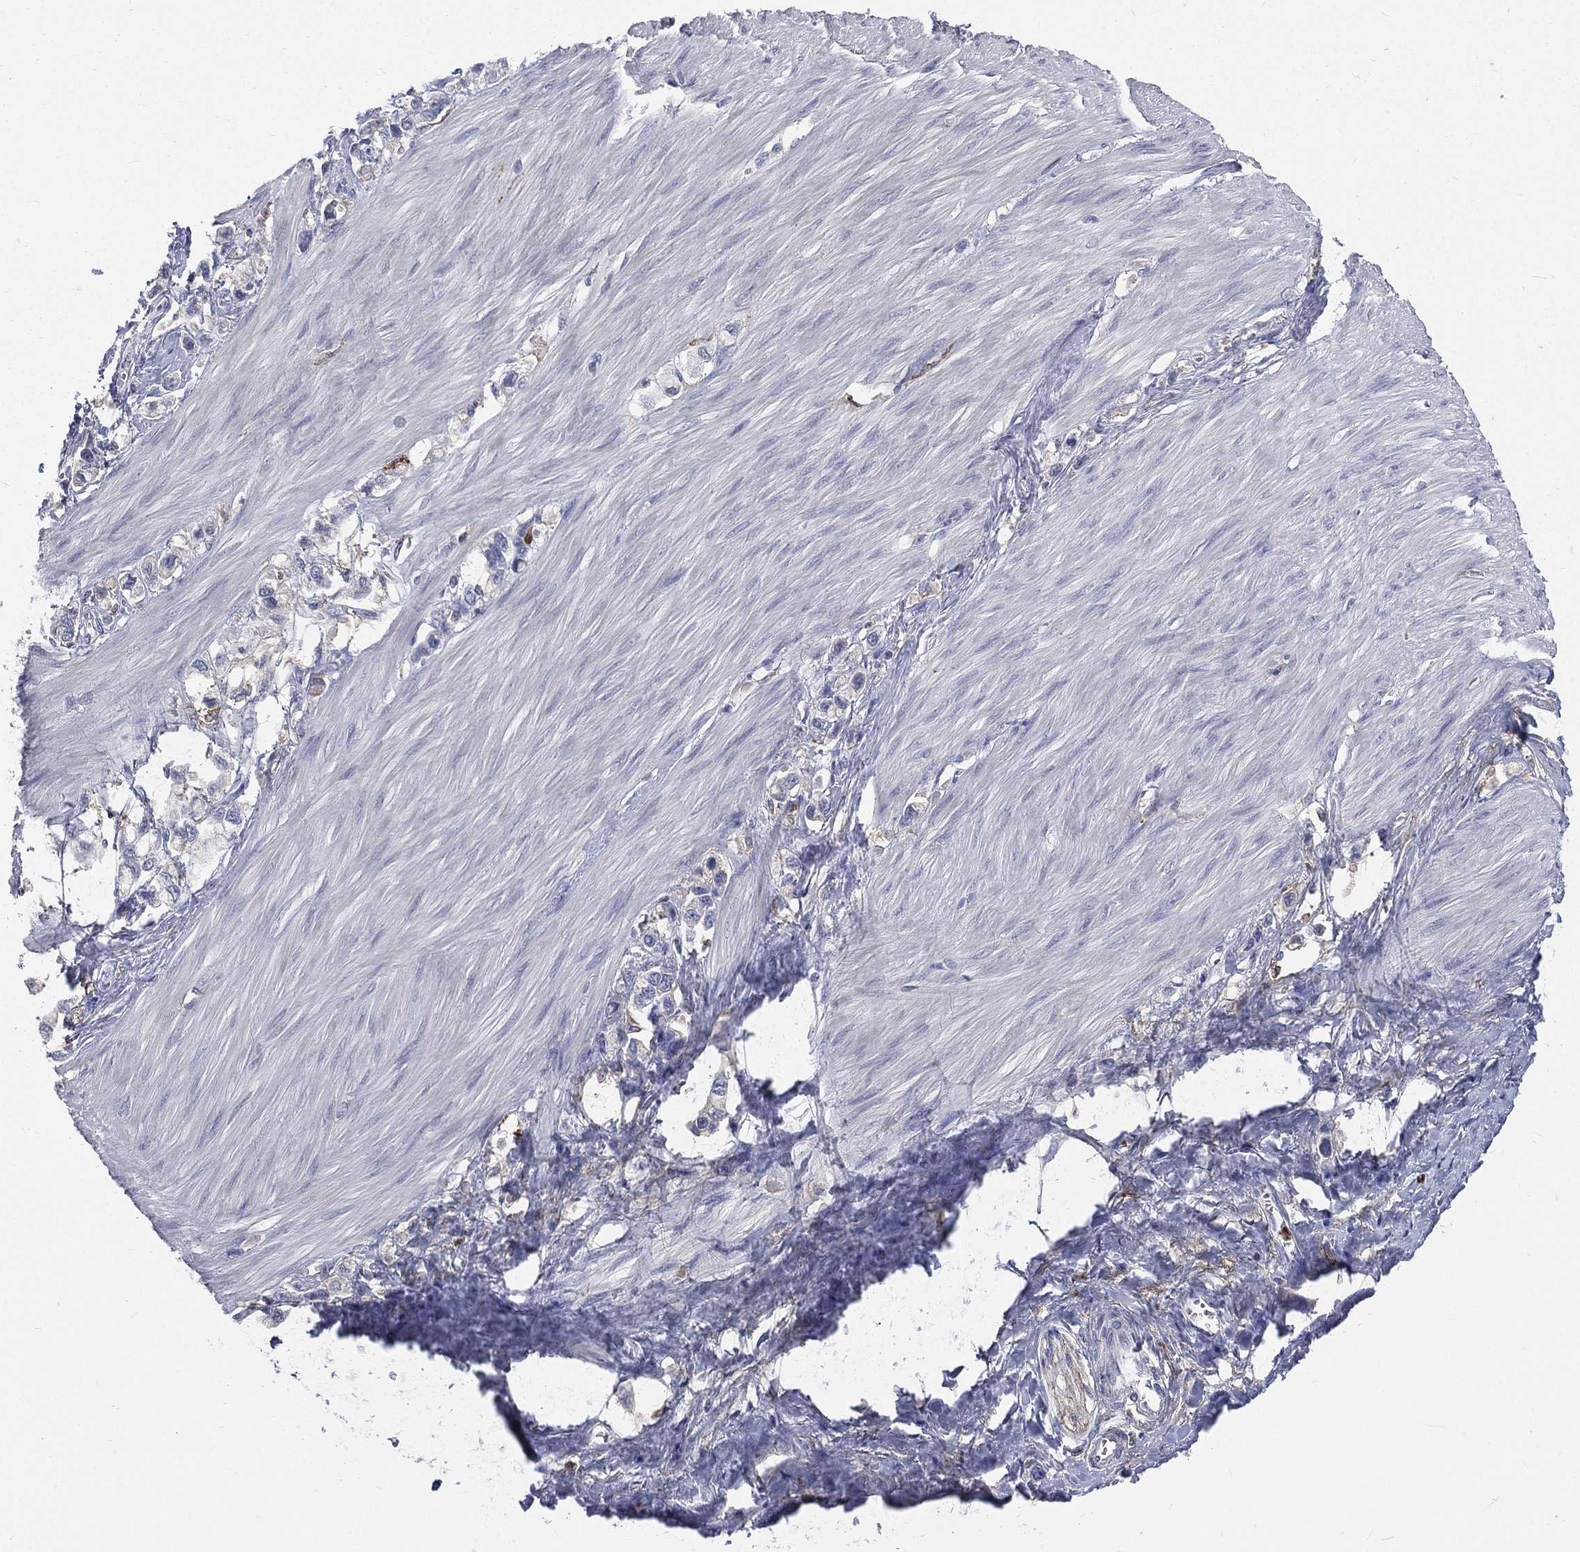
{"staining": {"intensity": "negative", "quantity": "none", "location": "none"}, "tissue": "stomach cancer", "cell_type": "Tumor cells", "image_type": "cancer", "snomed": [{"axis": "morphology", "description": "Normal tissue, NOS"}, {"axis": "morphology", "description": "Adenocarcinoma, NOS"}, {"axis": "morphology", "description": "Adenocarcinoma, High grade"}, {"axis": "topography", "description": "Stomach, upper"}, {"axis": "topography", "description": "Stomach"}], "caption": "A photomicrograph of human adenocarcinoma (stomach) is negative for staining in tumor cells.", "gene": "BASP1", "patient": {"sex": "female", "age": 65}}